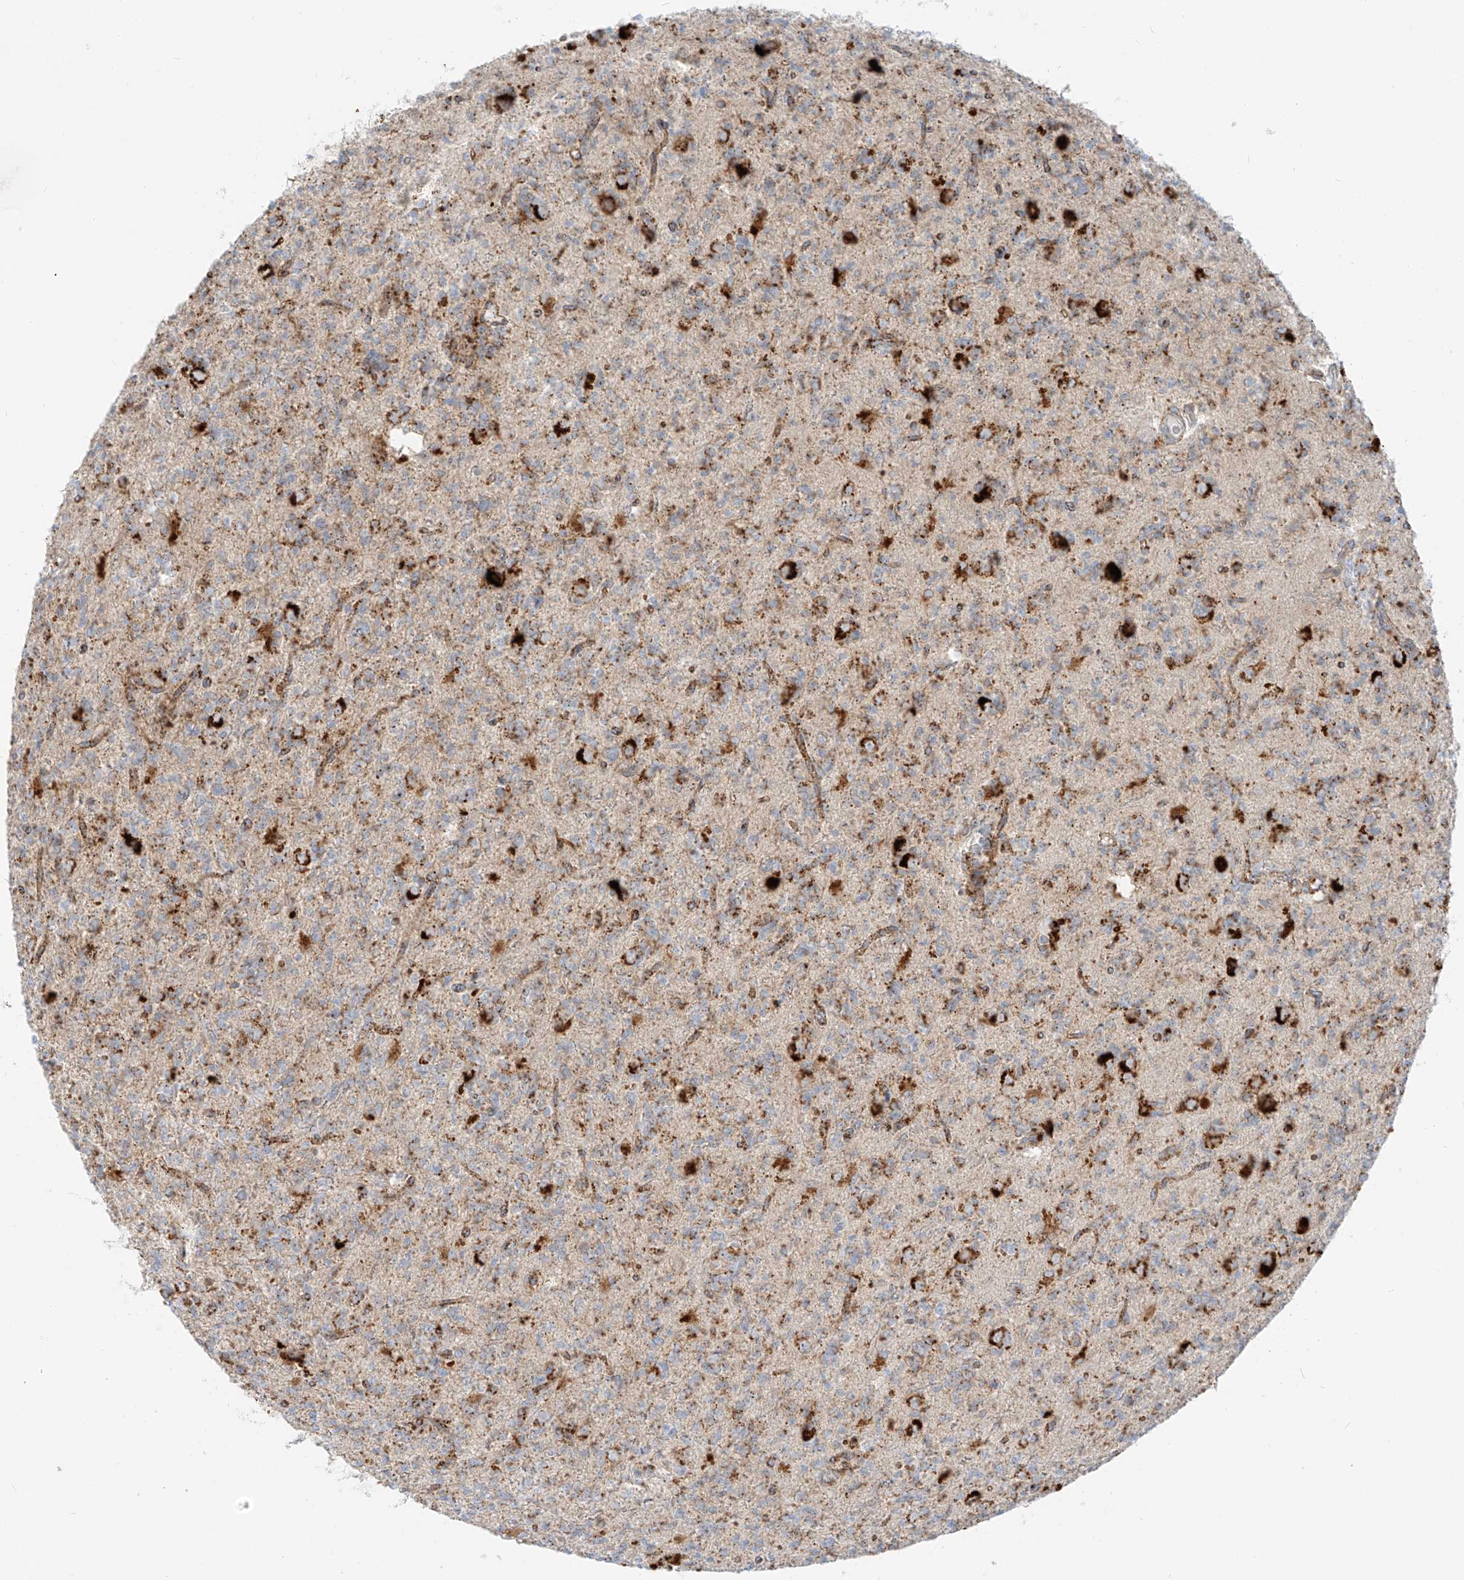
{"staining": {"intensity": "strong", "quantity": "<25%", "location": "cytoplasmic/membranous"}, "tissue": "glioma", "cell_type": "Tumor cells", "image_type": "cancer", "snomed": [{"axis": "morphology", "description": "Glioma, malignant, High grade"}, {"axis": "topography", "description": "Brain"}], "caption": "Immunohistochemistry staining of malignant glioma (high-grade), which displays medium levels of strong cytoplasmic/membranous positivity in about <25% of tumor cells indicating strong cytoplasmic/membranous protein staining. The staining was performed using DAB (3,3'-diaminobenzidine) (brown) for protein detection and nuclei were counterstained in hematoxylin (blue).", "gene": "SLC35F6", "patient": {"sex": "female", "age": 62}}